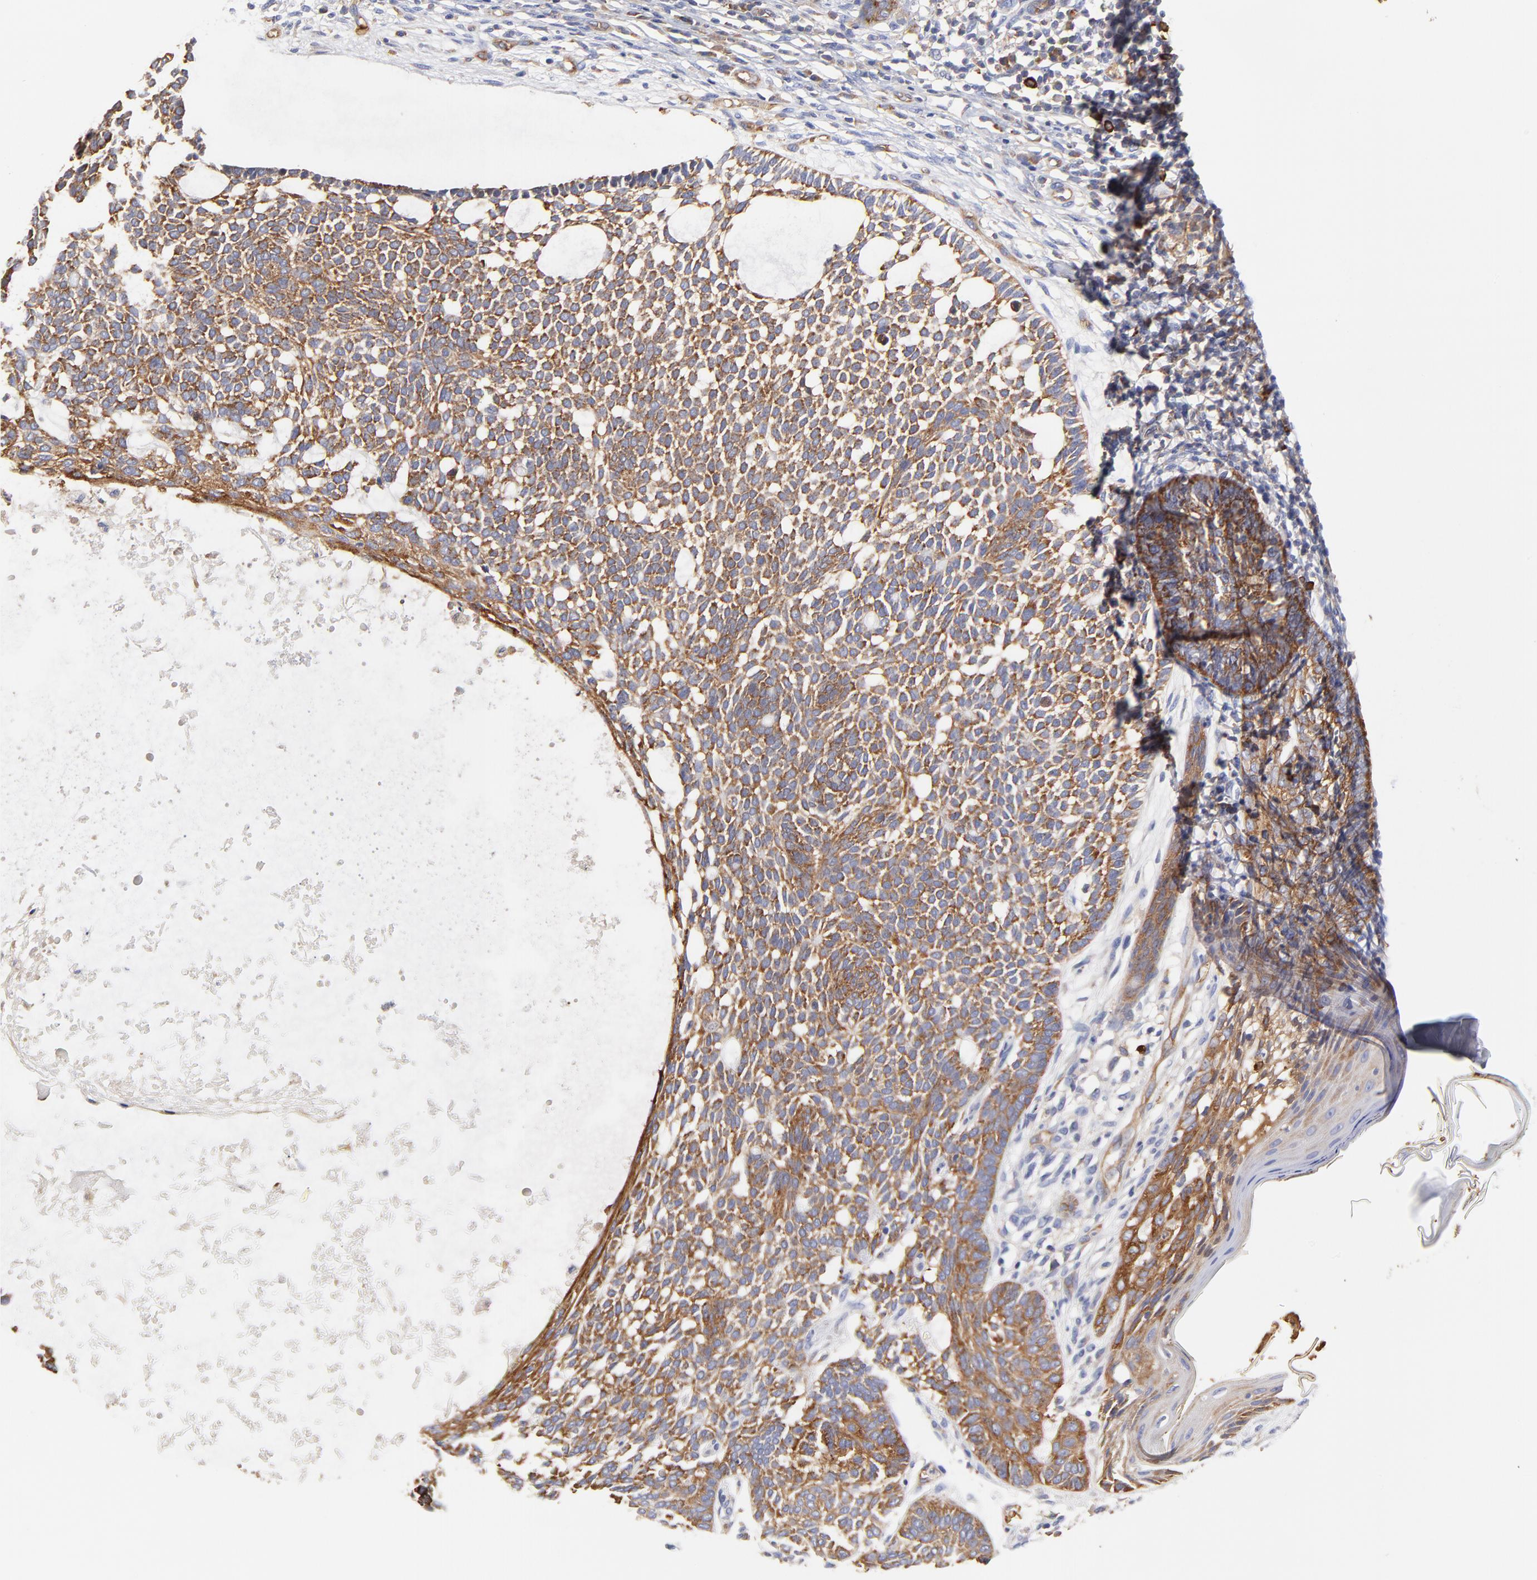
{"staining": {"intensity": "moderate", "quantity": ">75%", "location": "cytoplasmic/membranous"}, "tissue": "skin cancer", "cell_type": "Tumor cells", "image_type": "cancer", "snomed": [{"axis": "morphology", "description": "Basal cell carcinoma"}, {"axis": "topography", "description": "Skin"}], "caption": "Protein expression analysis of skin cancer reveals moderate cytoplasmic/membranous expression in approximately >75% of tumor cells.", "gene": "CD2AP", "patient": {"sex": "male", "age": 87}}